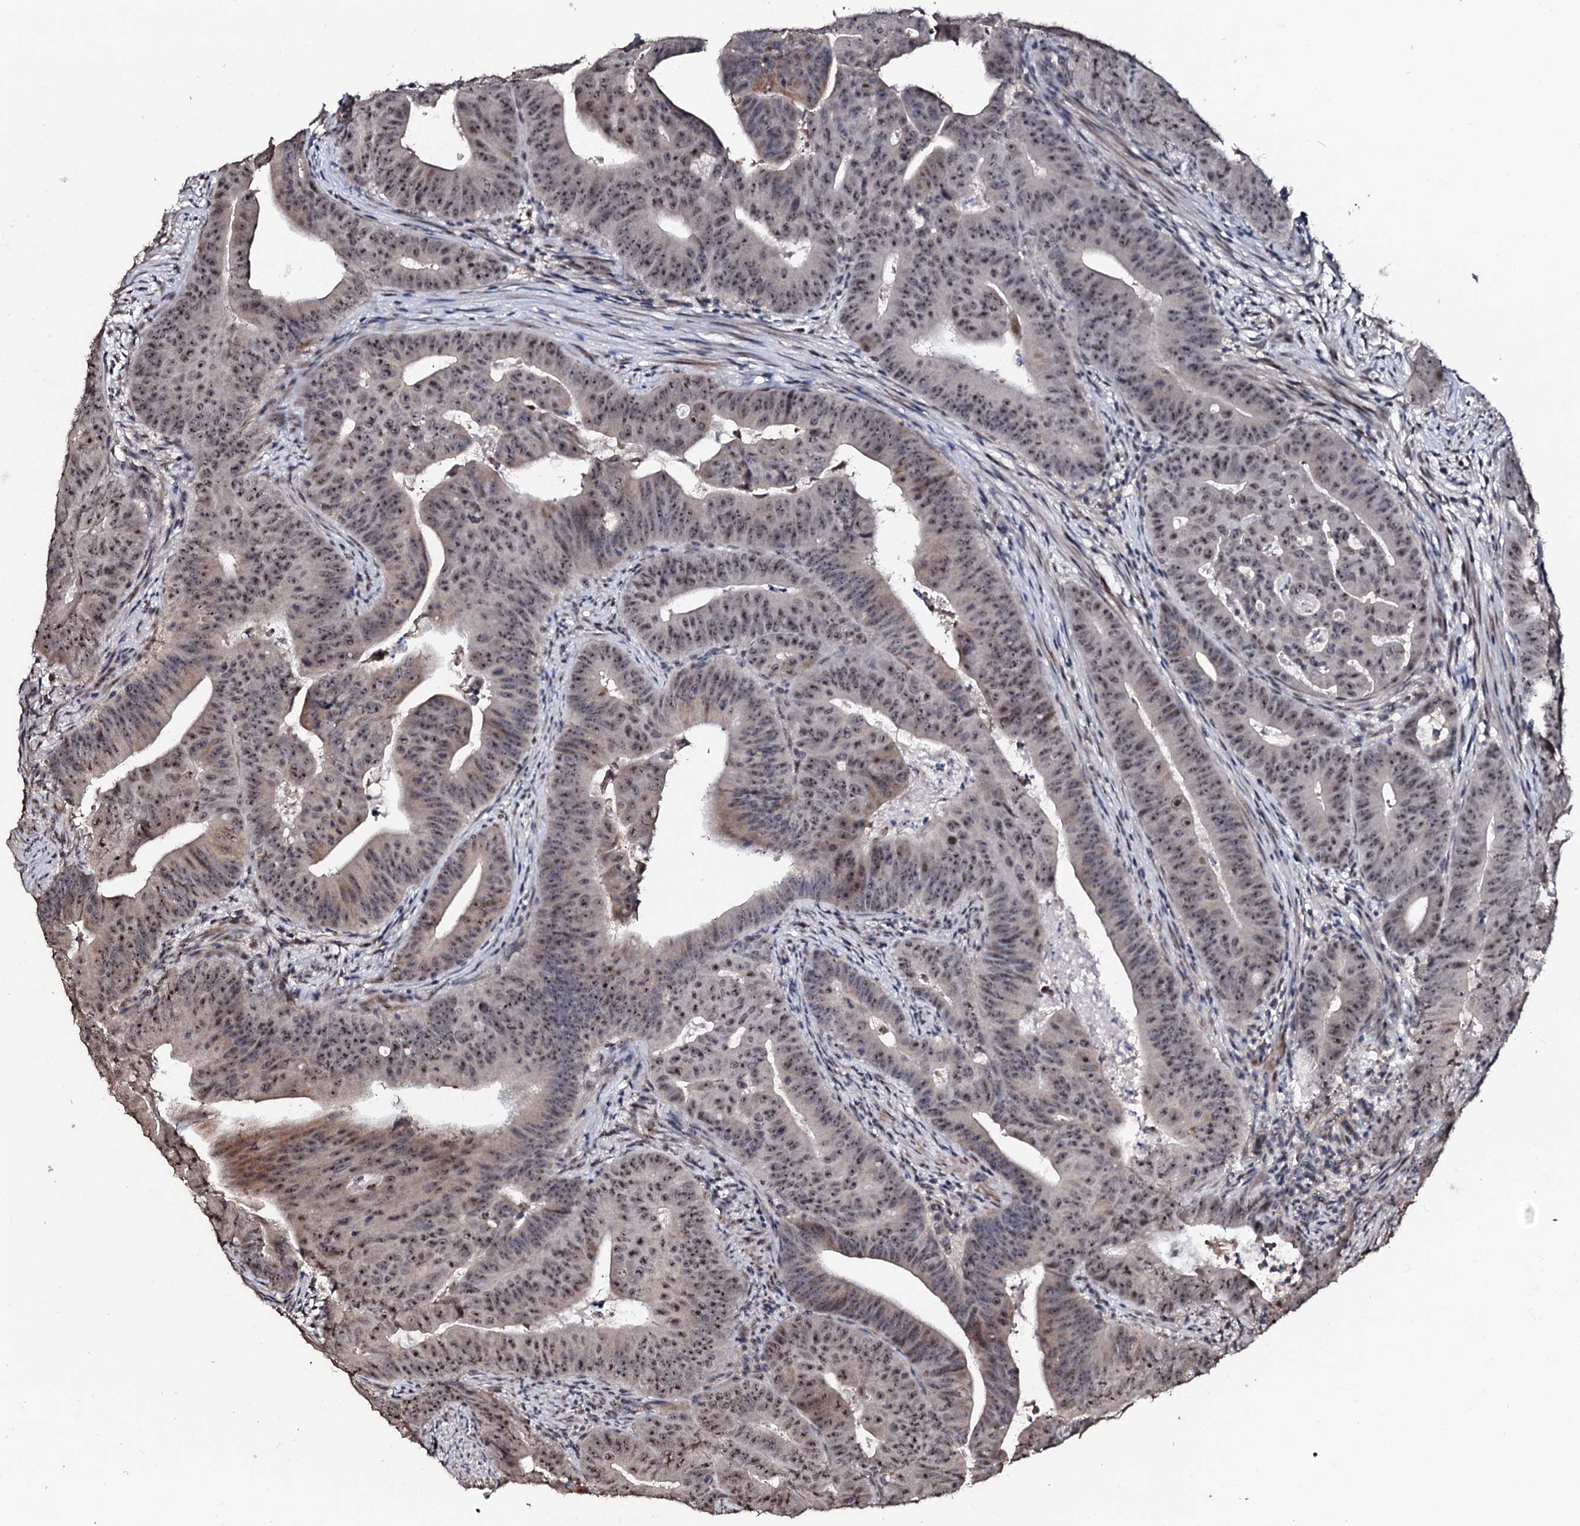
{"staining": {"intensity": "moderate", "quantity": ">75%", "location": "nuclear"}, "tissue": "colorectal cancer", "cell_type": "Tumor cells", "image_type": "cancer", "snomed": [{"axis": "morphology", "description": "Adenocarcinoma, NOS"}, {"axis": "topography", "description": "Rectum"}], "caption": "IHC of human colorectal cancer demonstrates medium levels of moderate nuclear positivity in about >75% of tumor cells.", "gene": "SUPT7L", "patient": {"sex": "female", "age": 75}}